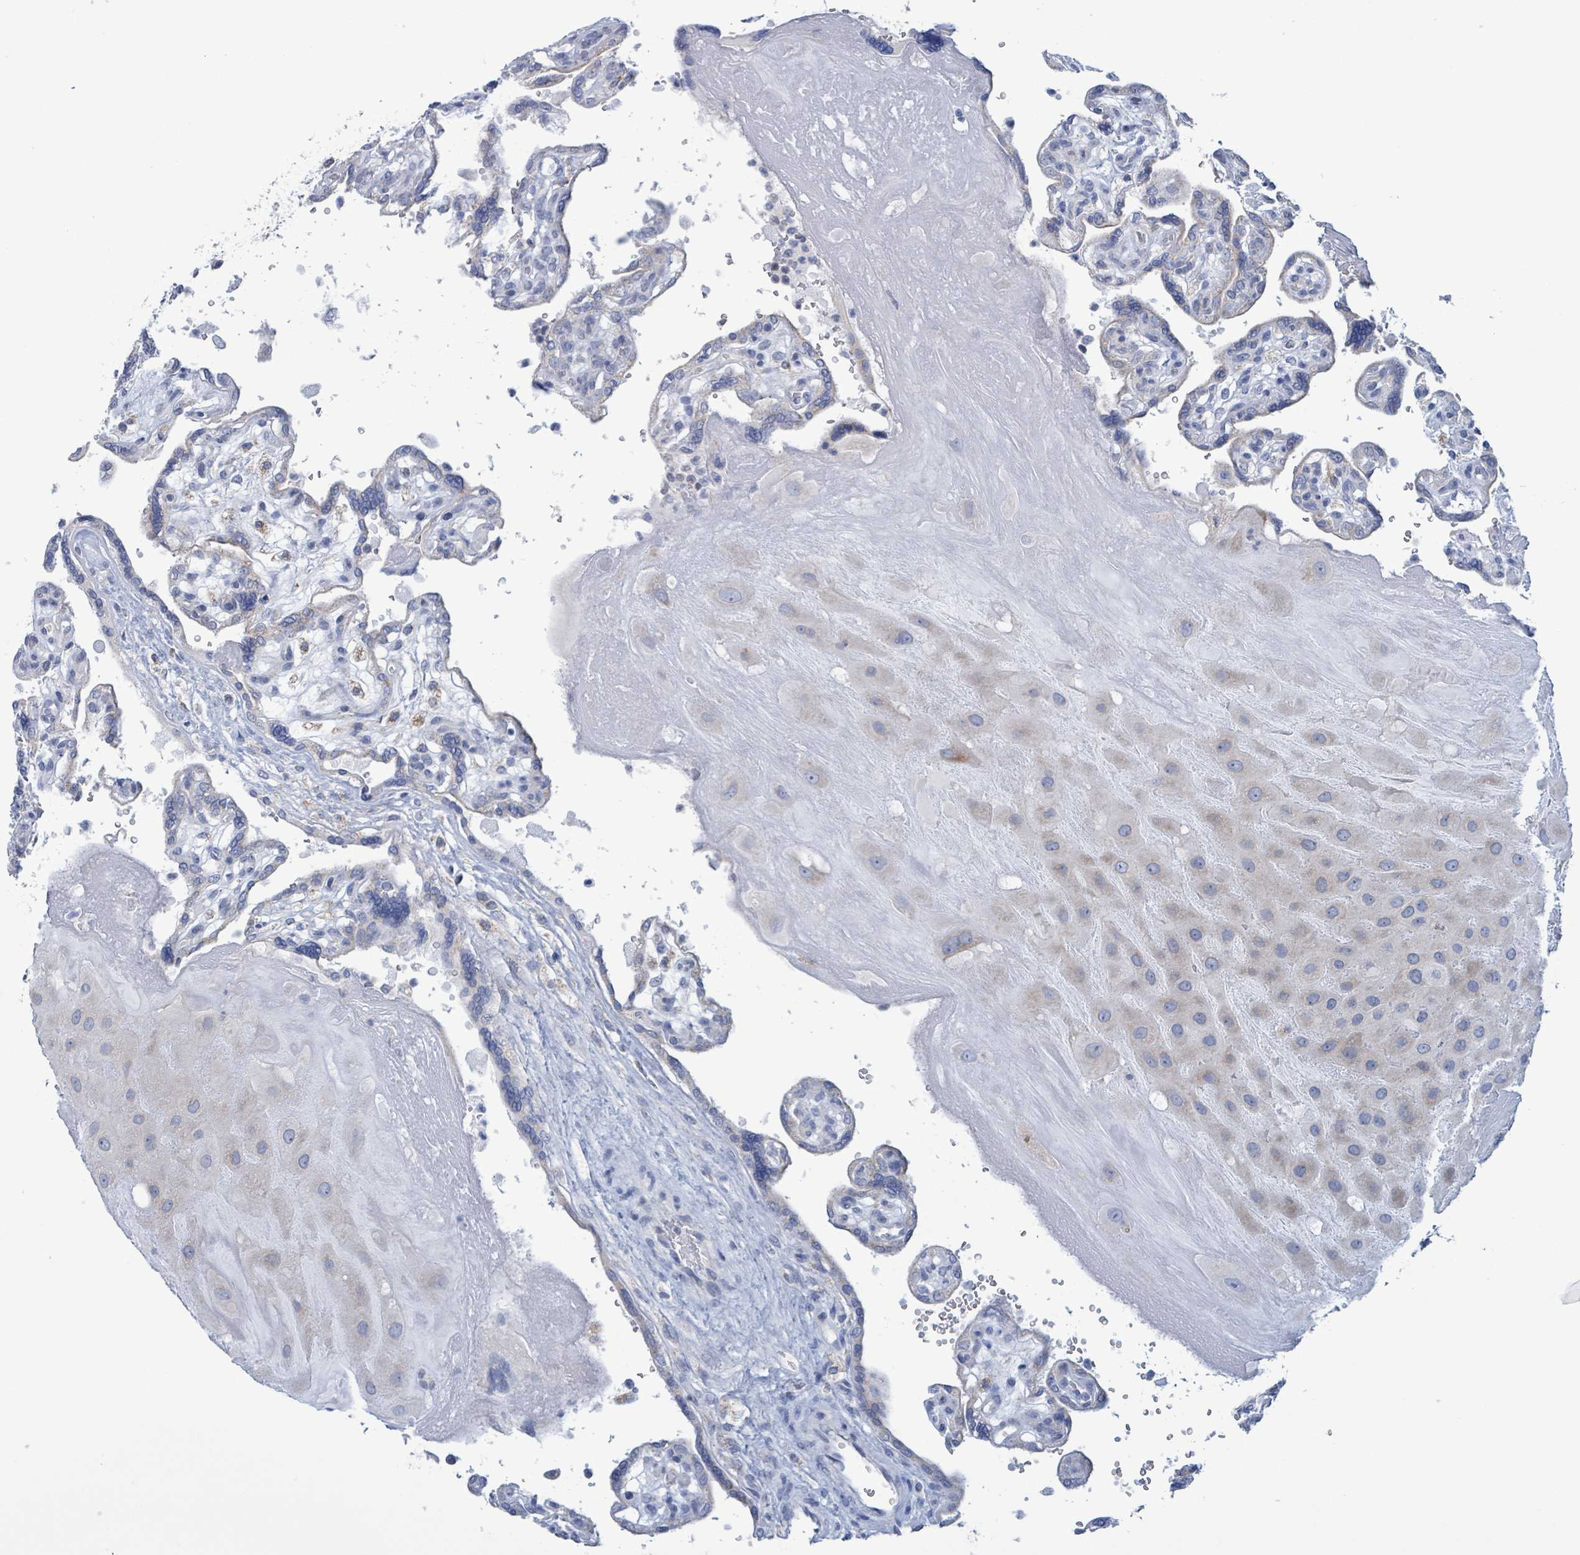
{"staining": {"intensity": "moderate", "quantity": "<25%", "location": "cytoplasmic/membranous"}, "tissue": "placenta", "cell_type": "Decidual cells", "image_type": "normal", "snomed": [{"axis": "morphology", "description": "Normal tissue, NOS"}, {"axis": "topography", "description": "Placenta"}], "caption": "Immunohistochemistry micrograph of normal placenta: human placenta stained using IHC demonstrates low levels of moderate protein expression localized specifically in the cytoplasmic/membranous of decidual cells, appearing as a cytoplasmic/membranous brown color.", "gene": "AKR1C4", "patient": {"sex": "female", "age": 39}}